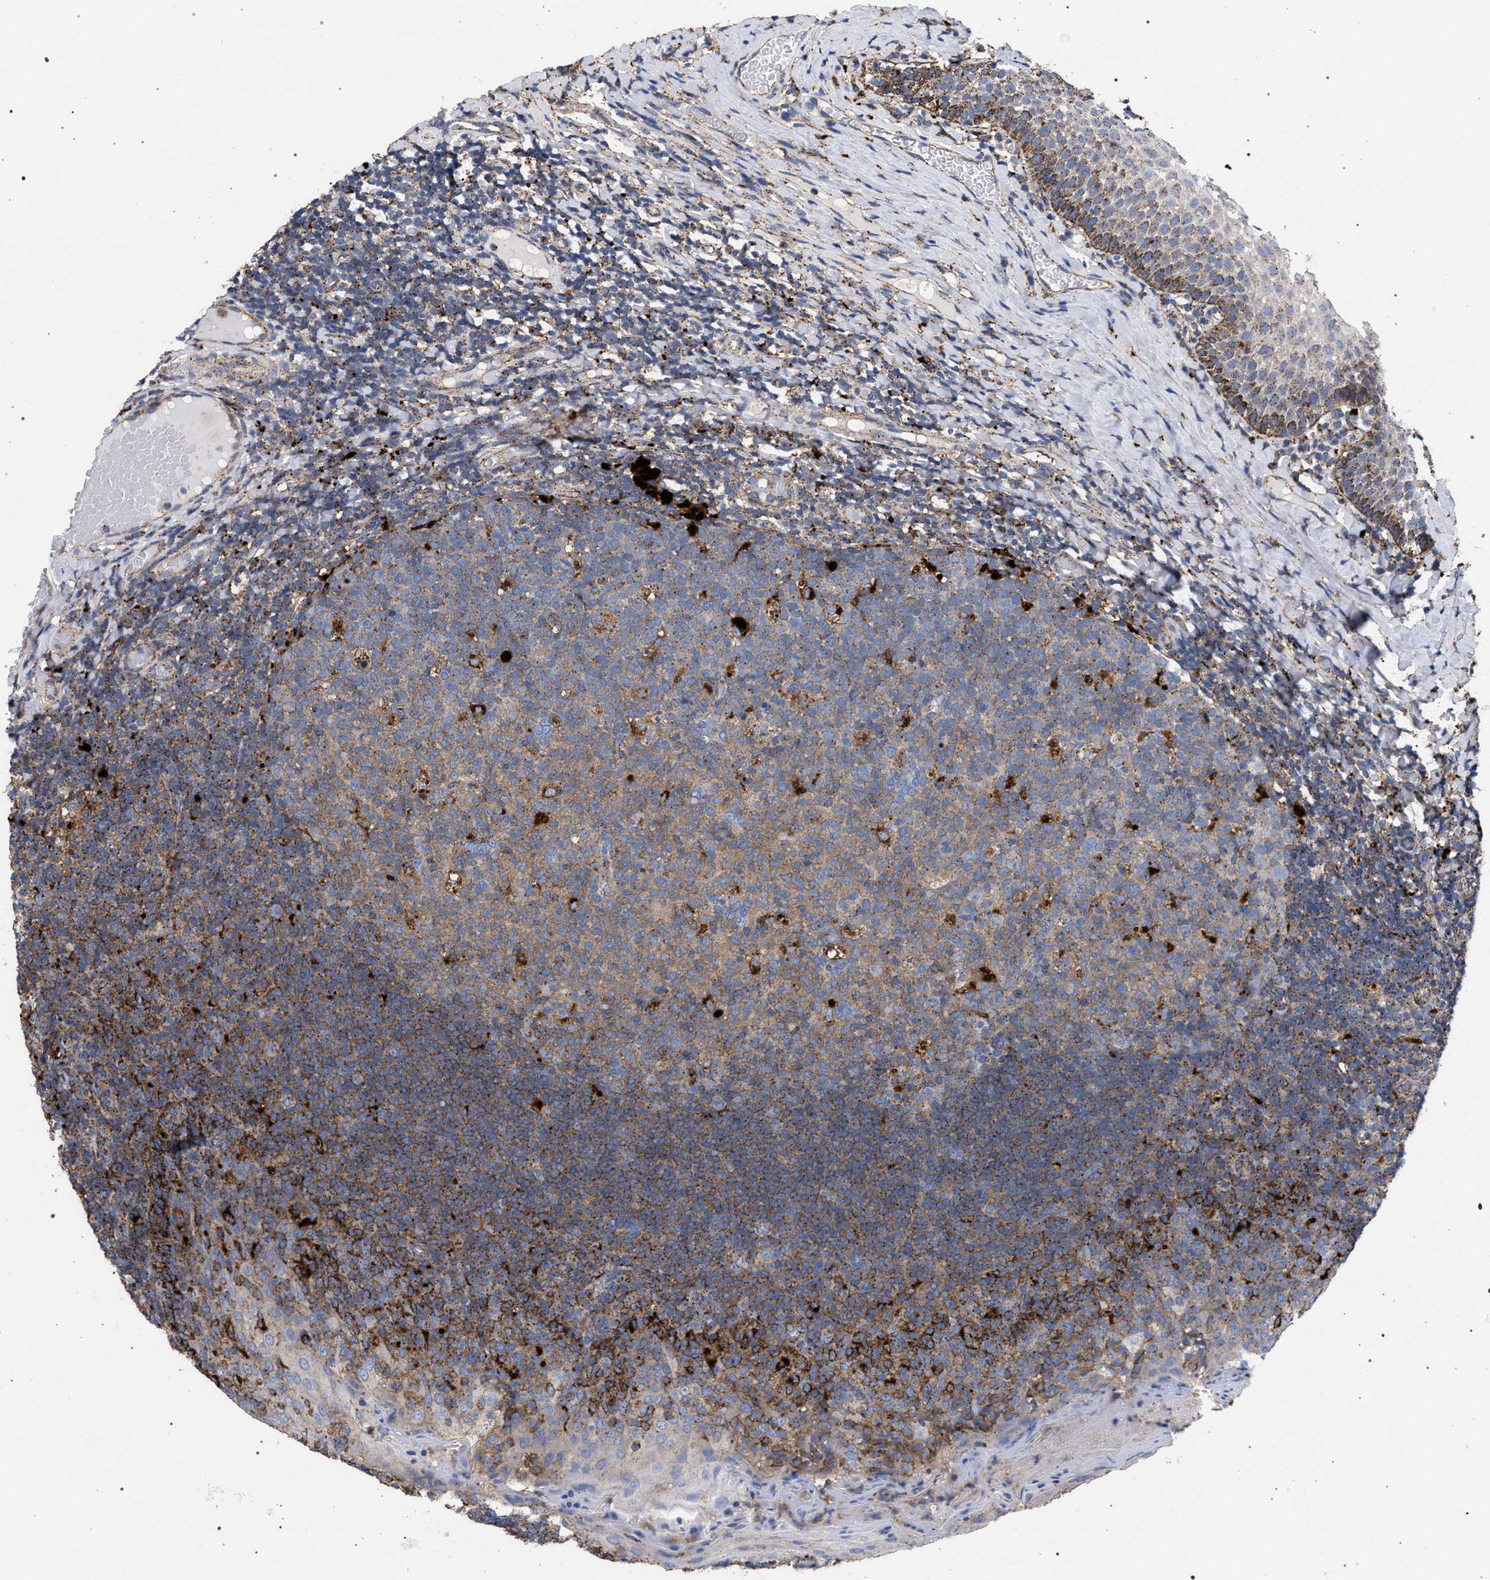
{"staining": {"intensity": "moderate", "quantity": ">75%", "location": "cytoplasmic/membranous"}, "tissue": "tonsil", "cell_type": "Germinal center cells", "image_type": "normal", "snomed": [{"axis": "morphology", "description": "Normal tissue, NOS"}, {"axis": "topography", "description": "Tonsil"}], "caption": "Immunohistochemical staining of benign human tonsil exhibits moderate cytoplasmic/membranous protein staining in about >75% of germinal center cells.", "gene": "PPT1", "patient": {"sex": "female", "age": 19}}